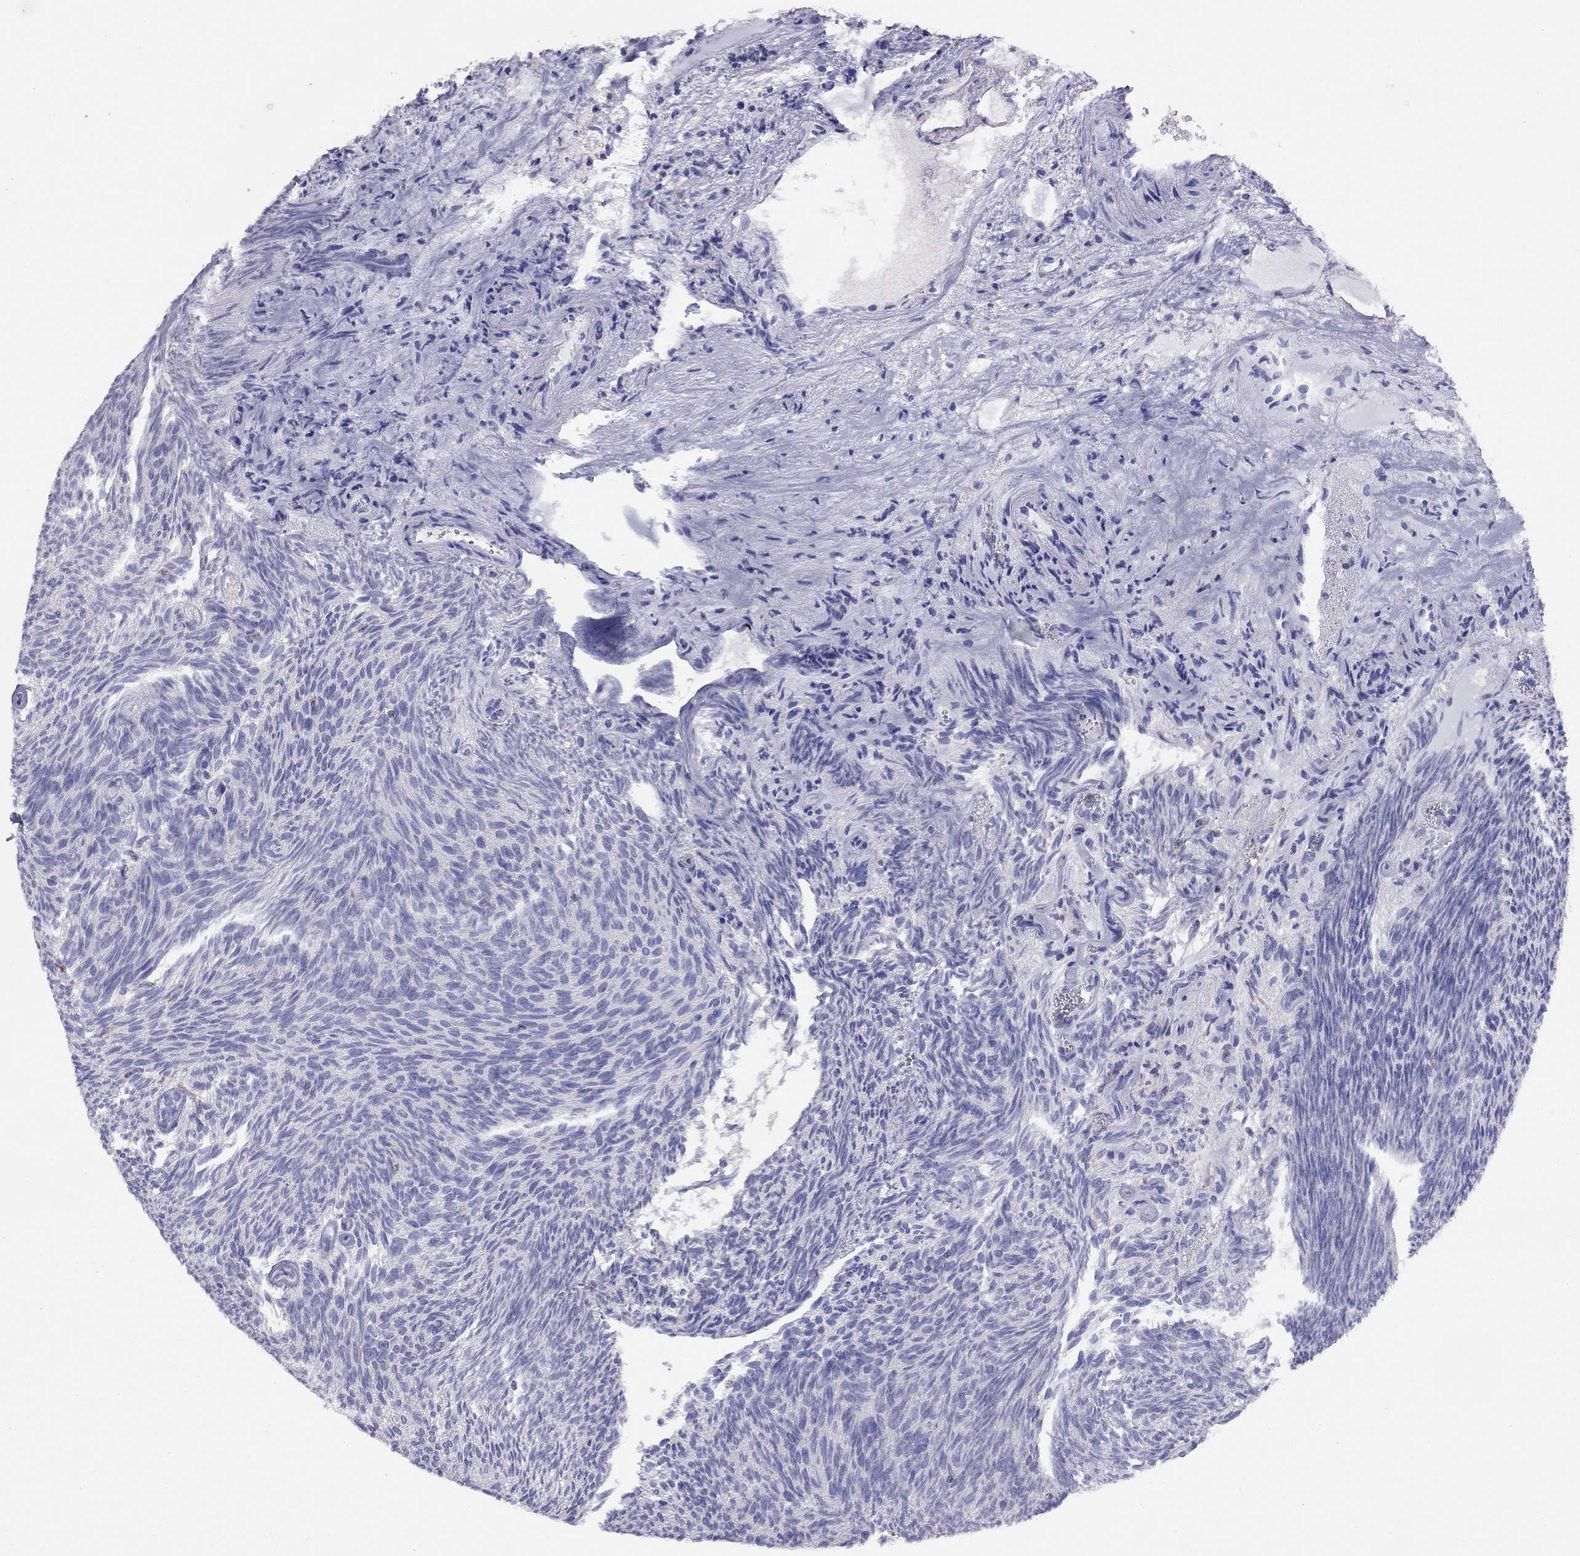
{"staining": {"intensity": "negative", "quantity": "none", "location": "none"}, "tissue": "urothelial cancer", "cell_type": "Tumor cells", "image_type": "cancer", "snomed": [{"axis": "morphology", "description": "Urothelial carcinoma, Low grade"}, {"axis": "topography", "description": "Urinary bladder"}], "caption": "Immunohistochemical staining of human urothelial cancer demonstrates no significant expression in tumor cells.", "gene": "CITED1", "patient": {"sex": "male", "age": 77}}